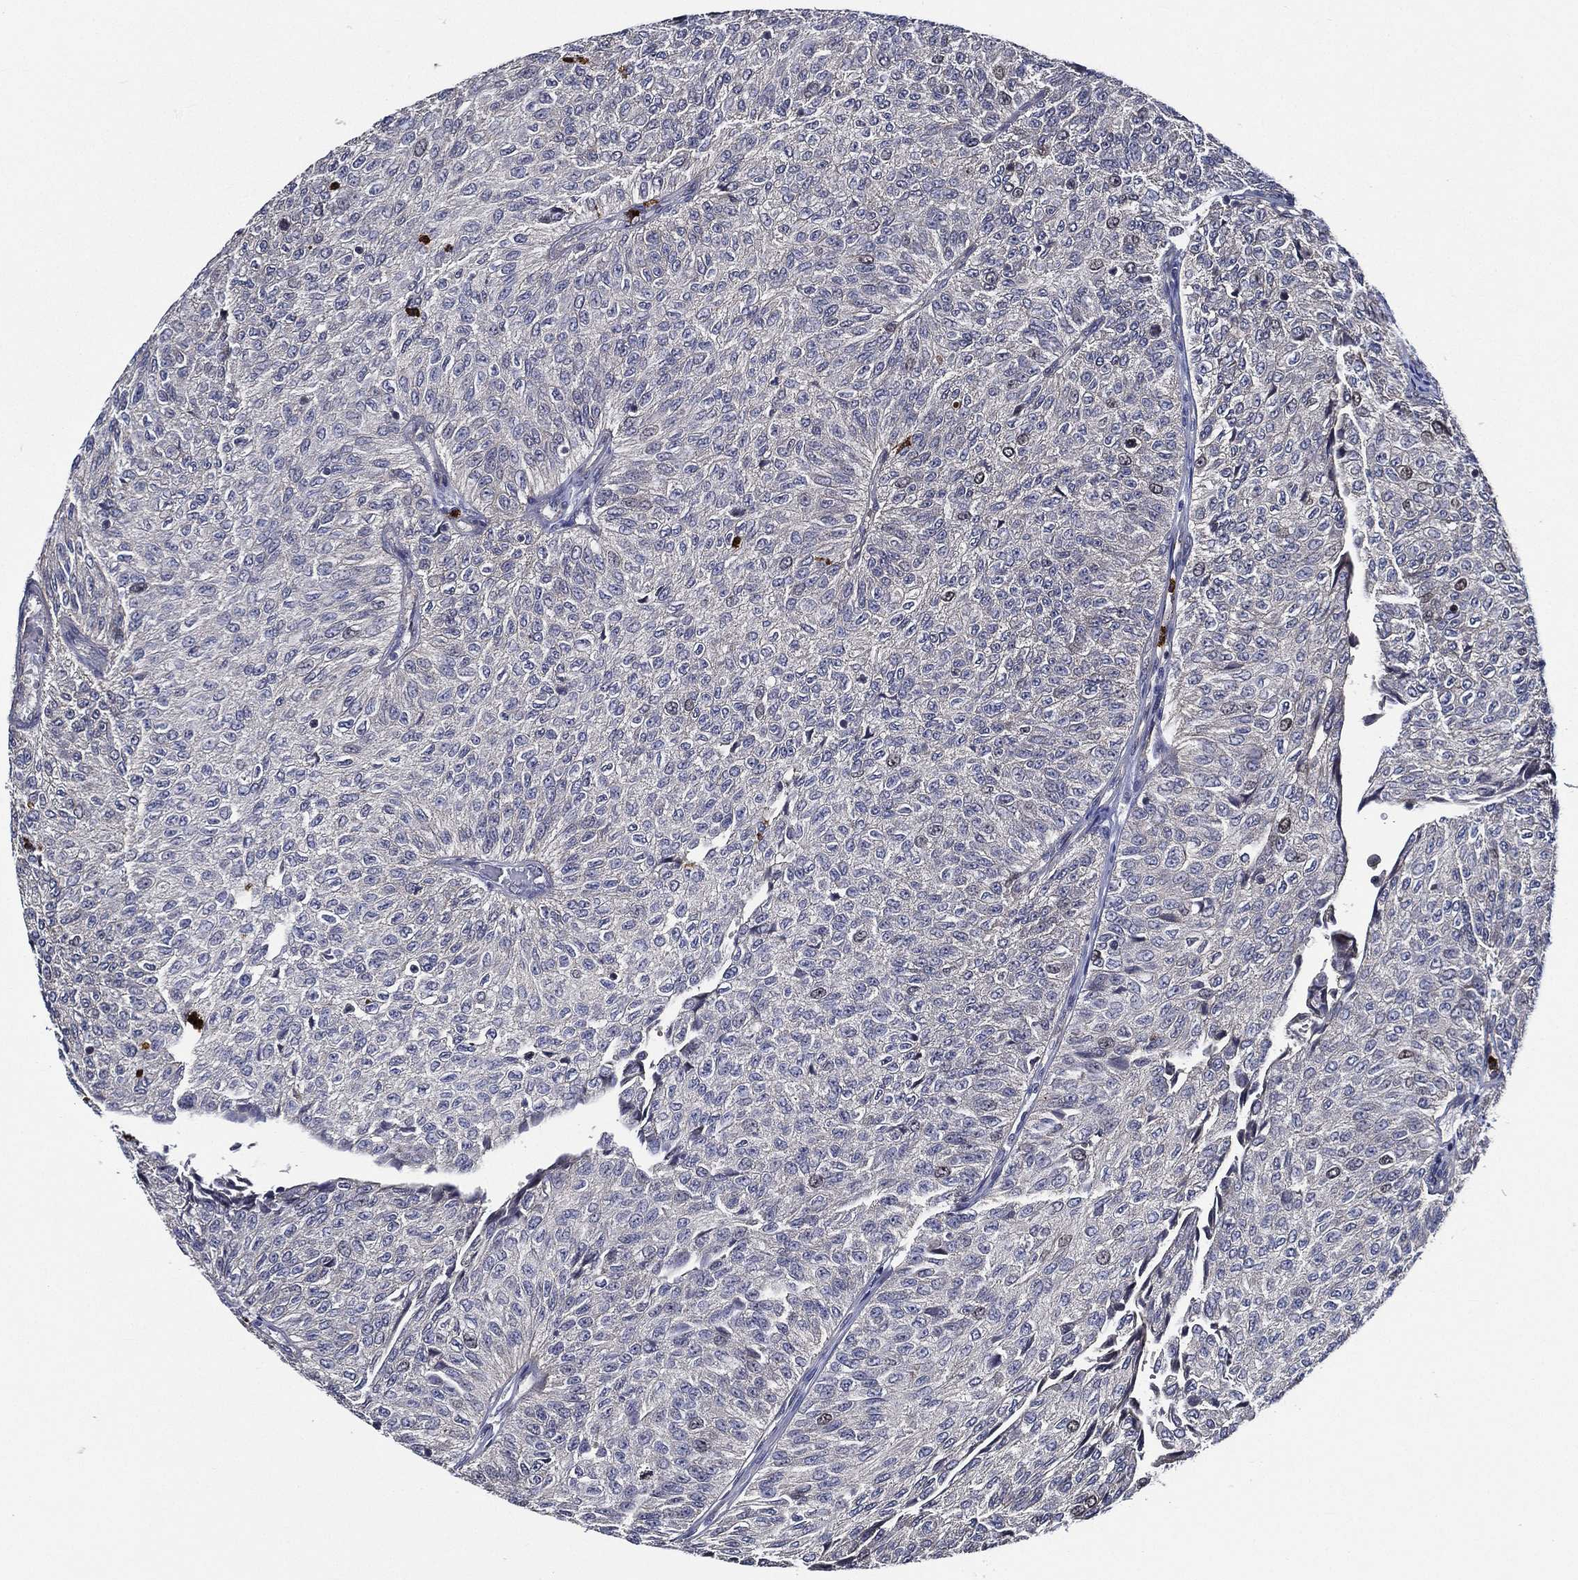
{"staining": {"intensity": "negative", "quantity": "none", "location": "none"}, "tissue": "urothelial cancer", "cell_type": "Tumor cells", "image_type": "cancer", "snomed": [{"axis": "morphology", "description": "Urothelial carcinoma, Low grade"}, {"axis": "topography", "description": "Urinary bladder"}], "caption": "IHC histopathology image of low-grade urothelial carcinoma stained for a protein (brown), which exhibits no staining in tumor cells.", "gene": "KIF20B", "patient": {"sex": "male", "age": 78}}